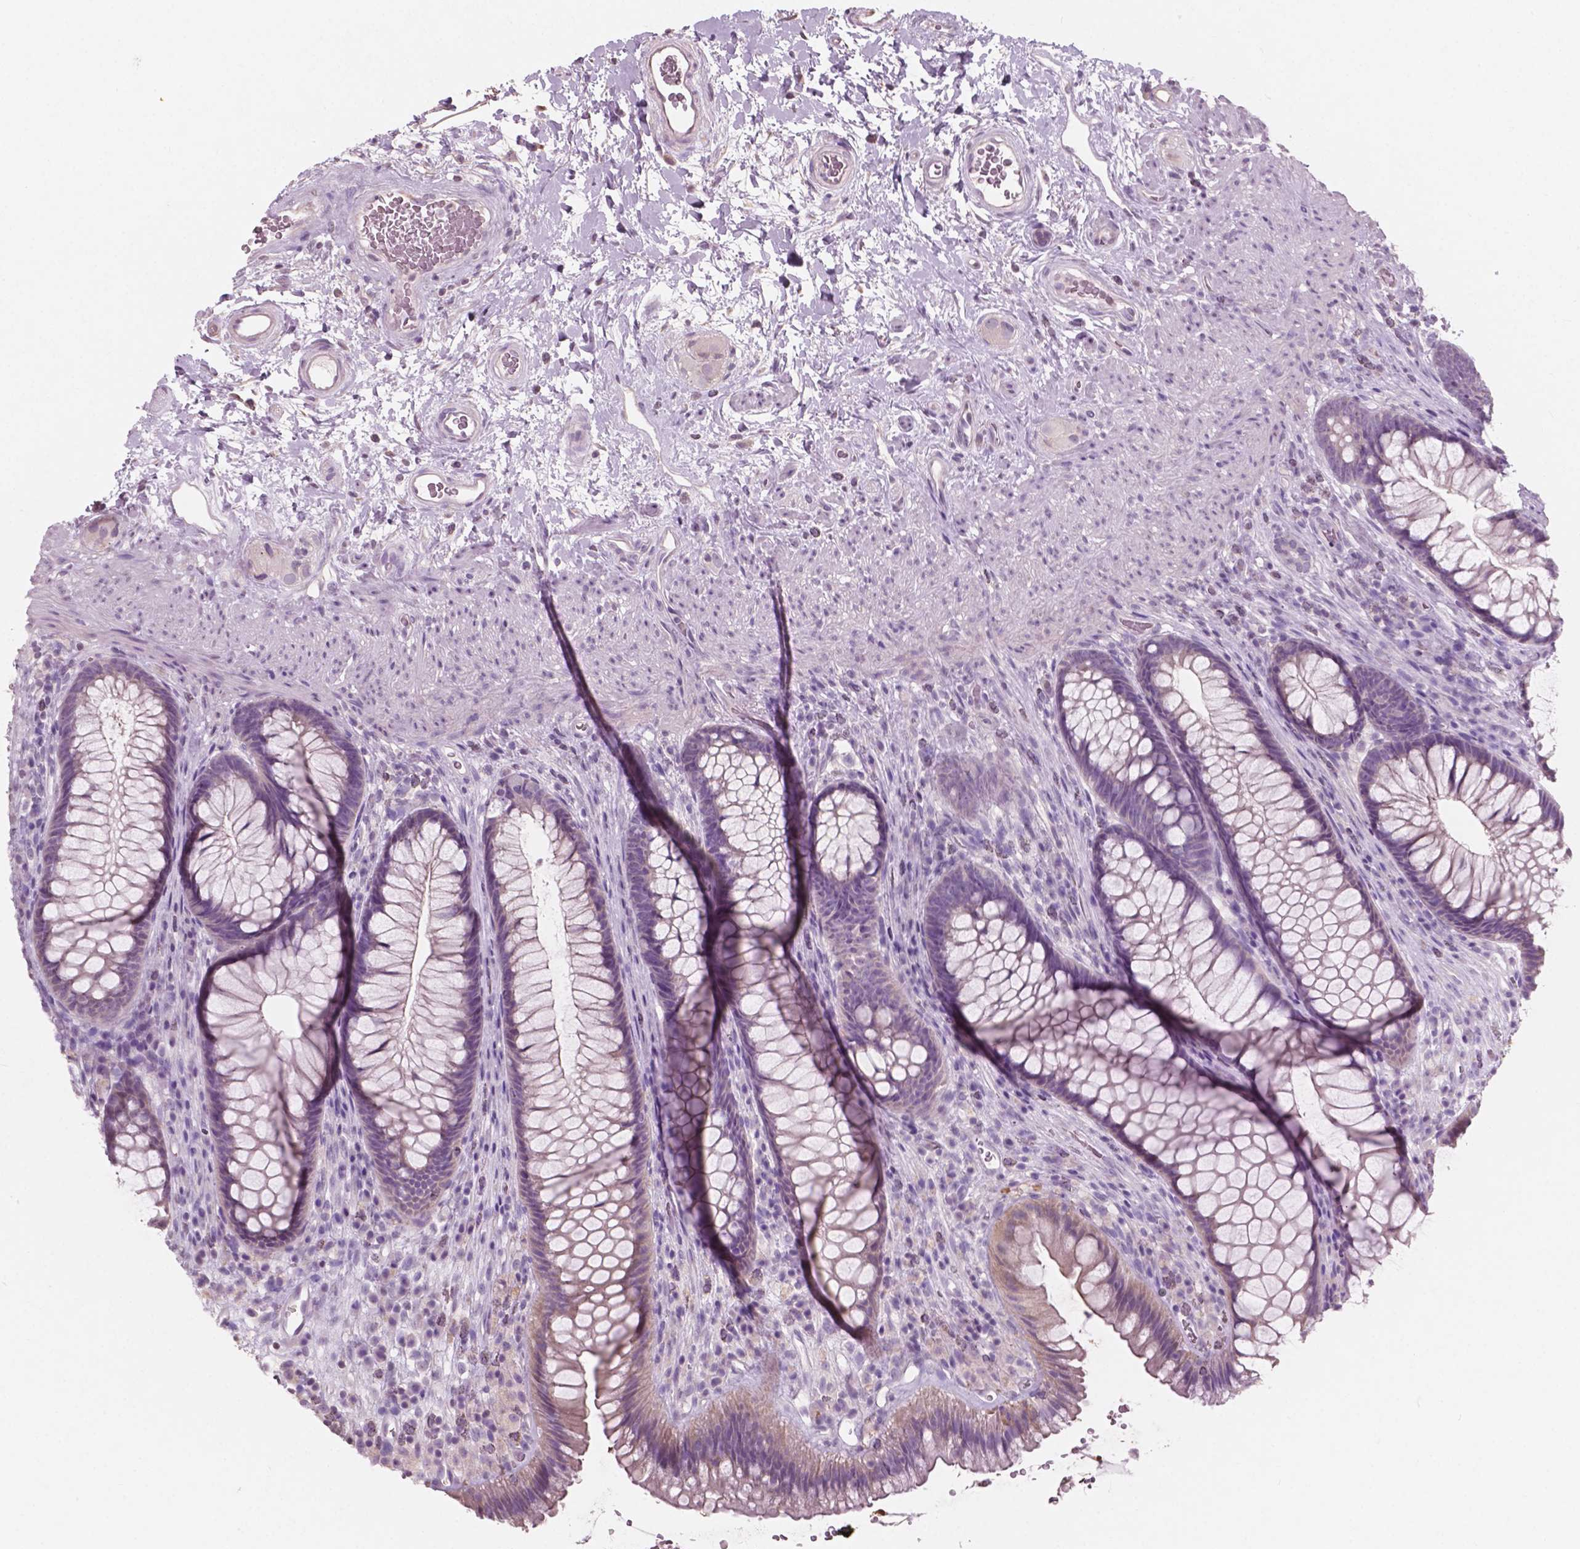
{"staining": {"intensity": "weak", "quantity": "<25%", "location": "cytoplasmic/membranous"}, "tissue": "rectum", "cell_type": "Glandular cells", "image_type": "normal", "snomed": [{"axis": "morphology", "description": "Normal tissue, NOS"}, {"axis": "topography", "description": "Smooth muscle"}, {"axis": "topography", "description": "Rectum"}], "caption": "Immunohistochemistry photomicrograph of normal human rectum stained for a protein (brown), which demonstrates no staining in glandular cells.", "gene": "AWAT1", "patient": {"sex": "male", "age": 53}}